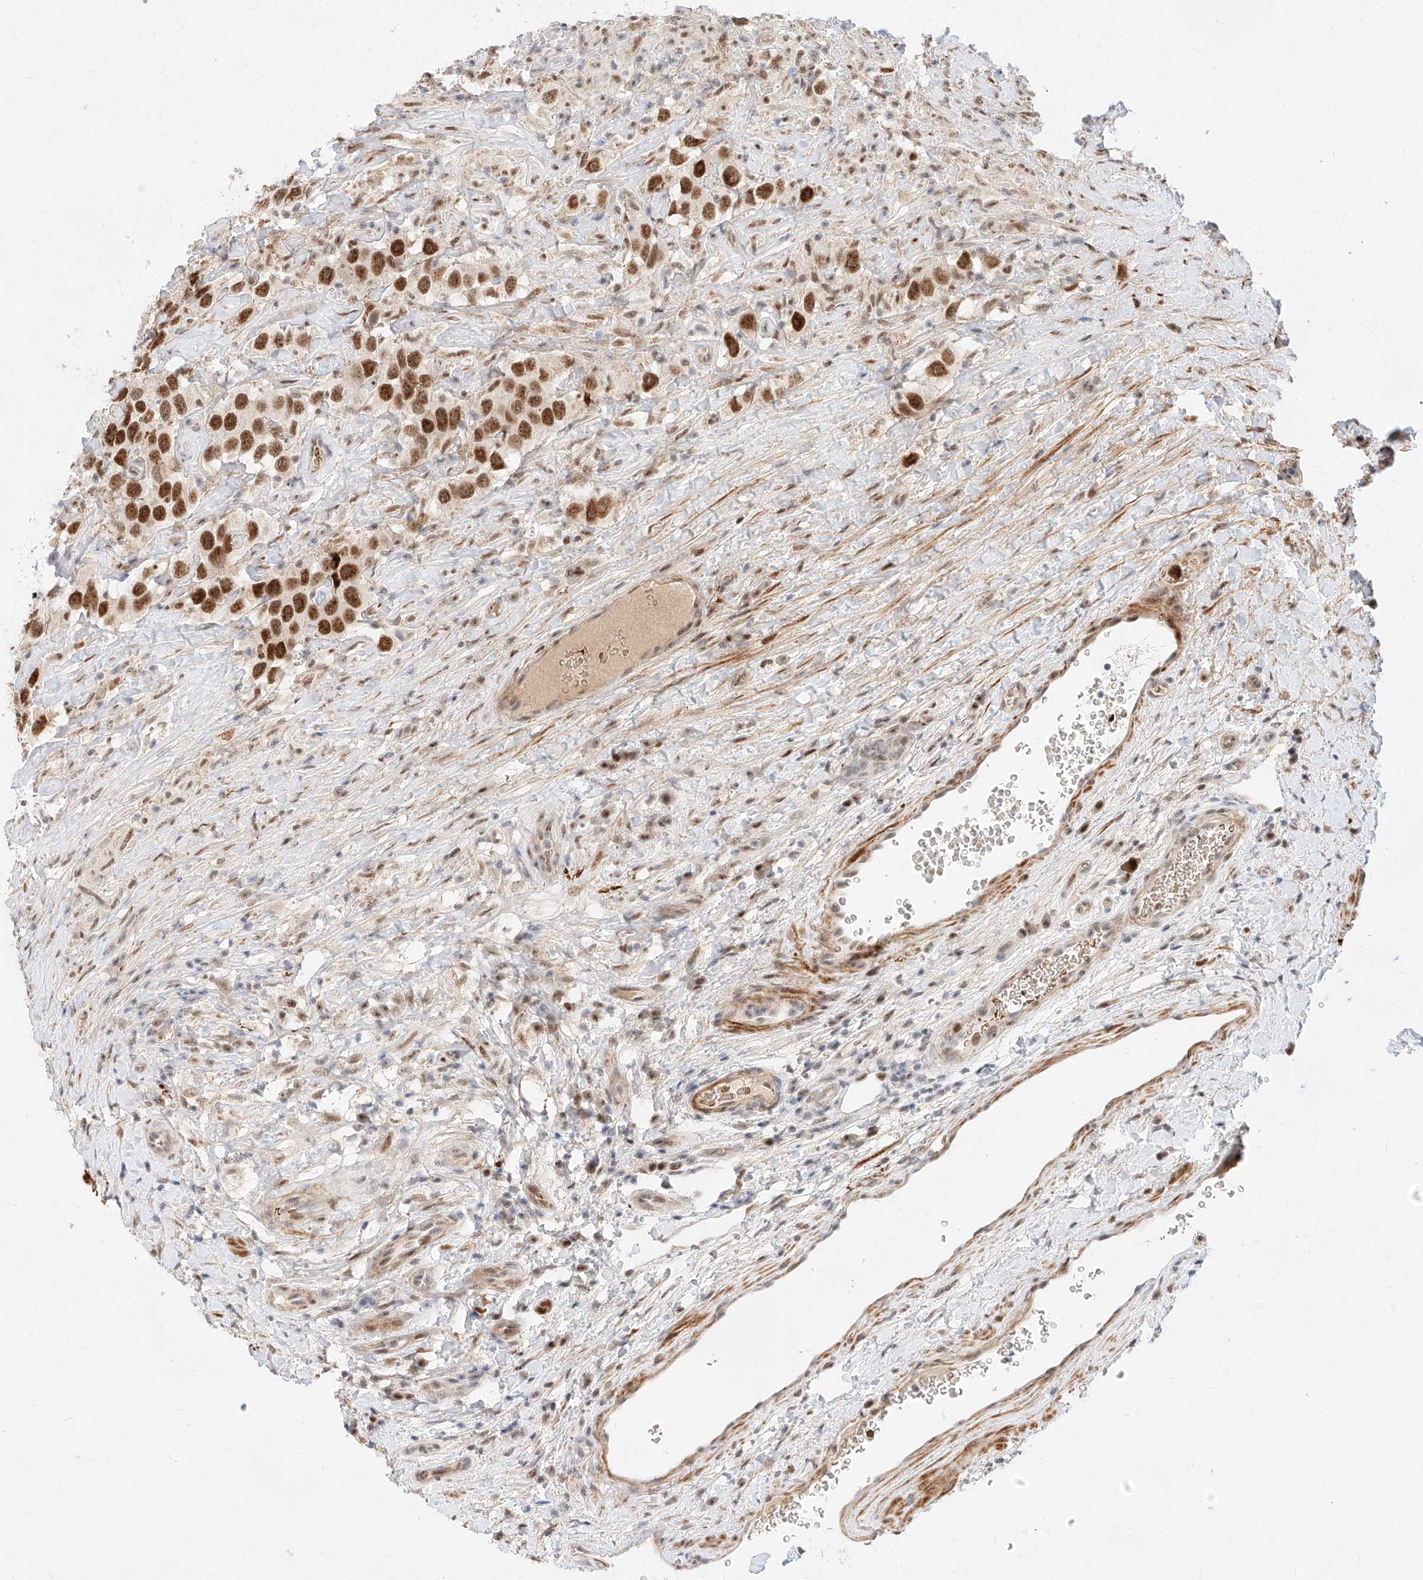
{"staining": {"intensity": "strong", "quantity": ">75%", "location": "nuclear"}, "tissue": "testis cancer", "cell_type": "Tumor cells", "image_type": "cancer", "snomed": [{"axis": "morphology", "description": "Seminoma, NOS"}, {"axis": "topography", "description": "Testis"}], "caption": "IHC histopathology image of neoplastic tissue: human seminoma (testis) stained using IHC exhibits high levels of strong protein expression localized specifically in the nuclear of tumor cells, appearing as a nuclear brown color.", "gene": "CBX8", "patient": {"sex": "male", "age": 49}}